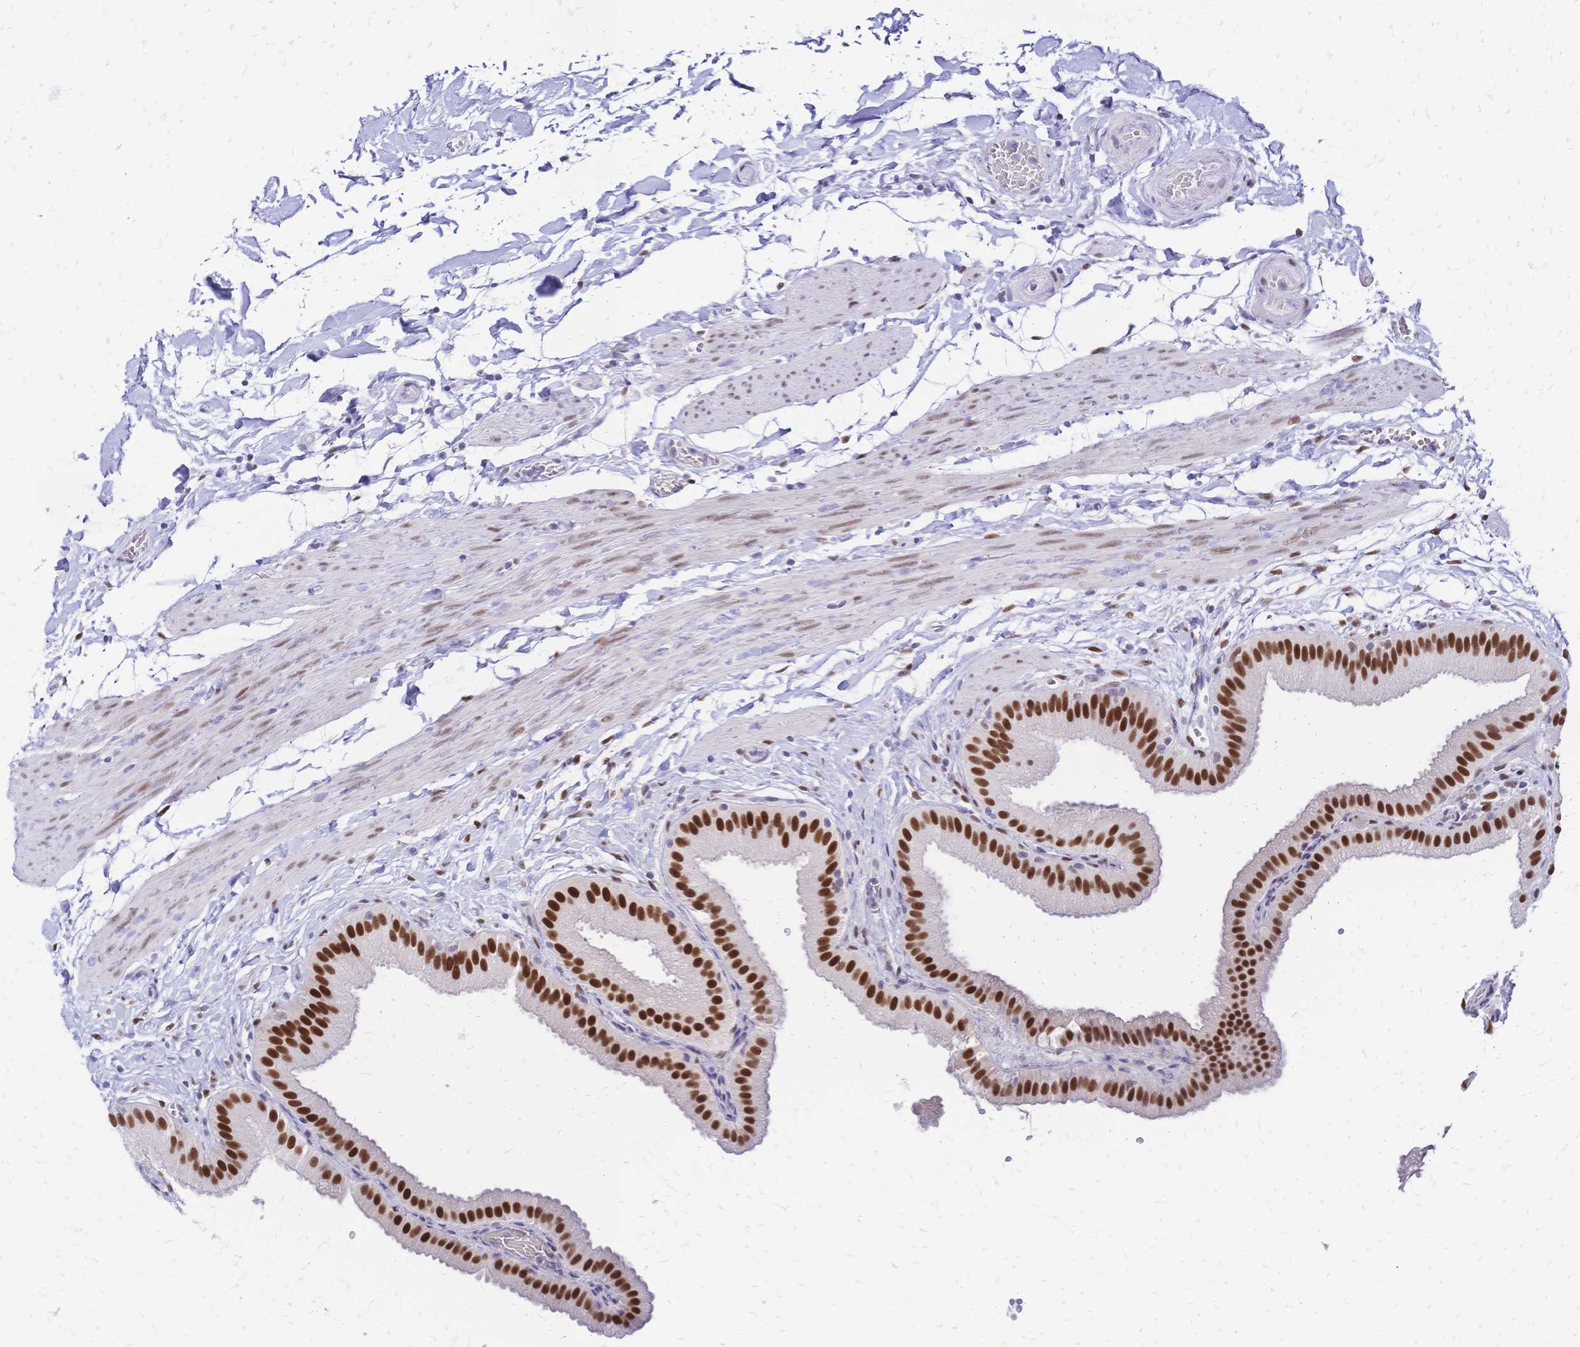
{"staining": {"intensity": "strong", "quantity": ">75%", "location": "nuclear"}, "tissue": "gallbladder", "cell_type": "Glandular cells", "image_type": "normal", "snomed": [{"axis": "morphology", "description": "Normal tissue, NOS"}, {"axis": "topography", "description": "Gallbladder"}], "caption": "This is a histology image of immunohistochemistry staining of unremarkable gallbladder, which shows strong positivity in the nuclear of glandular cells.", "gene": "NFIC", "patient": {"sex": "female", "age": 63}}